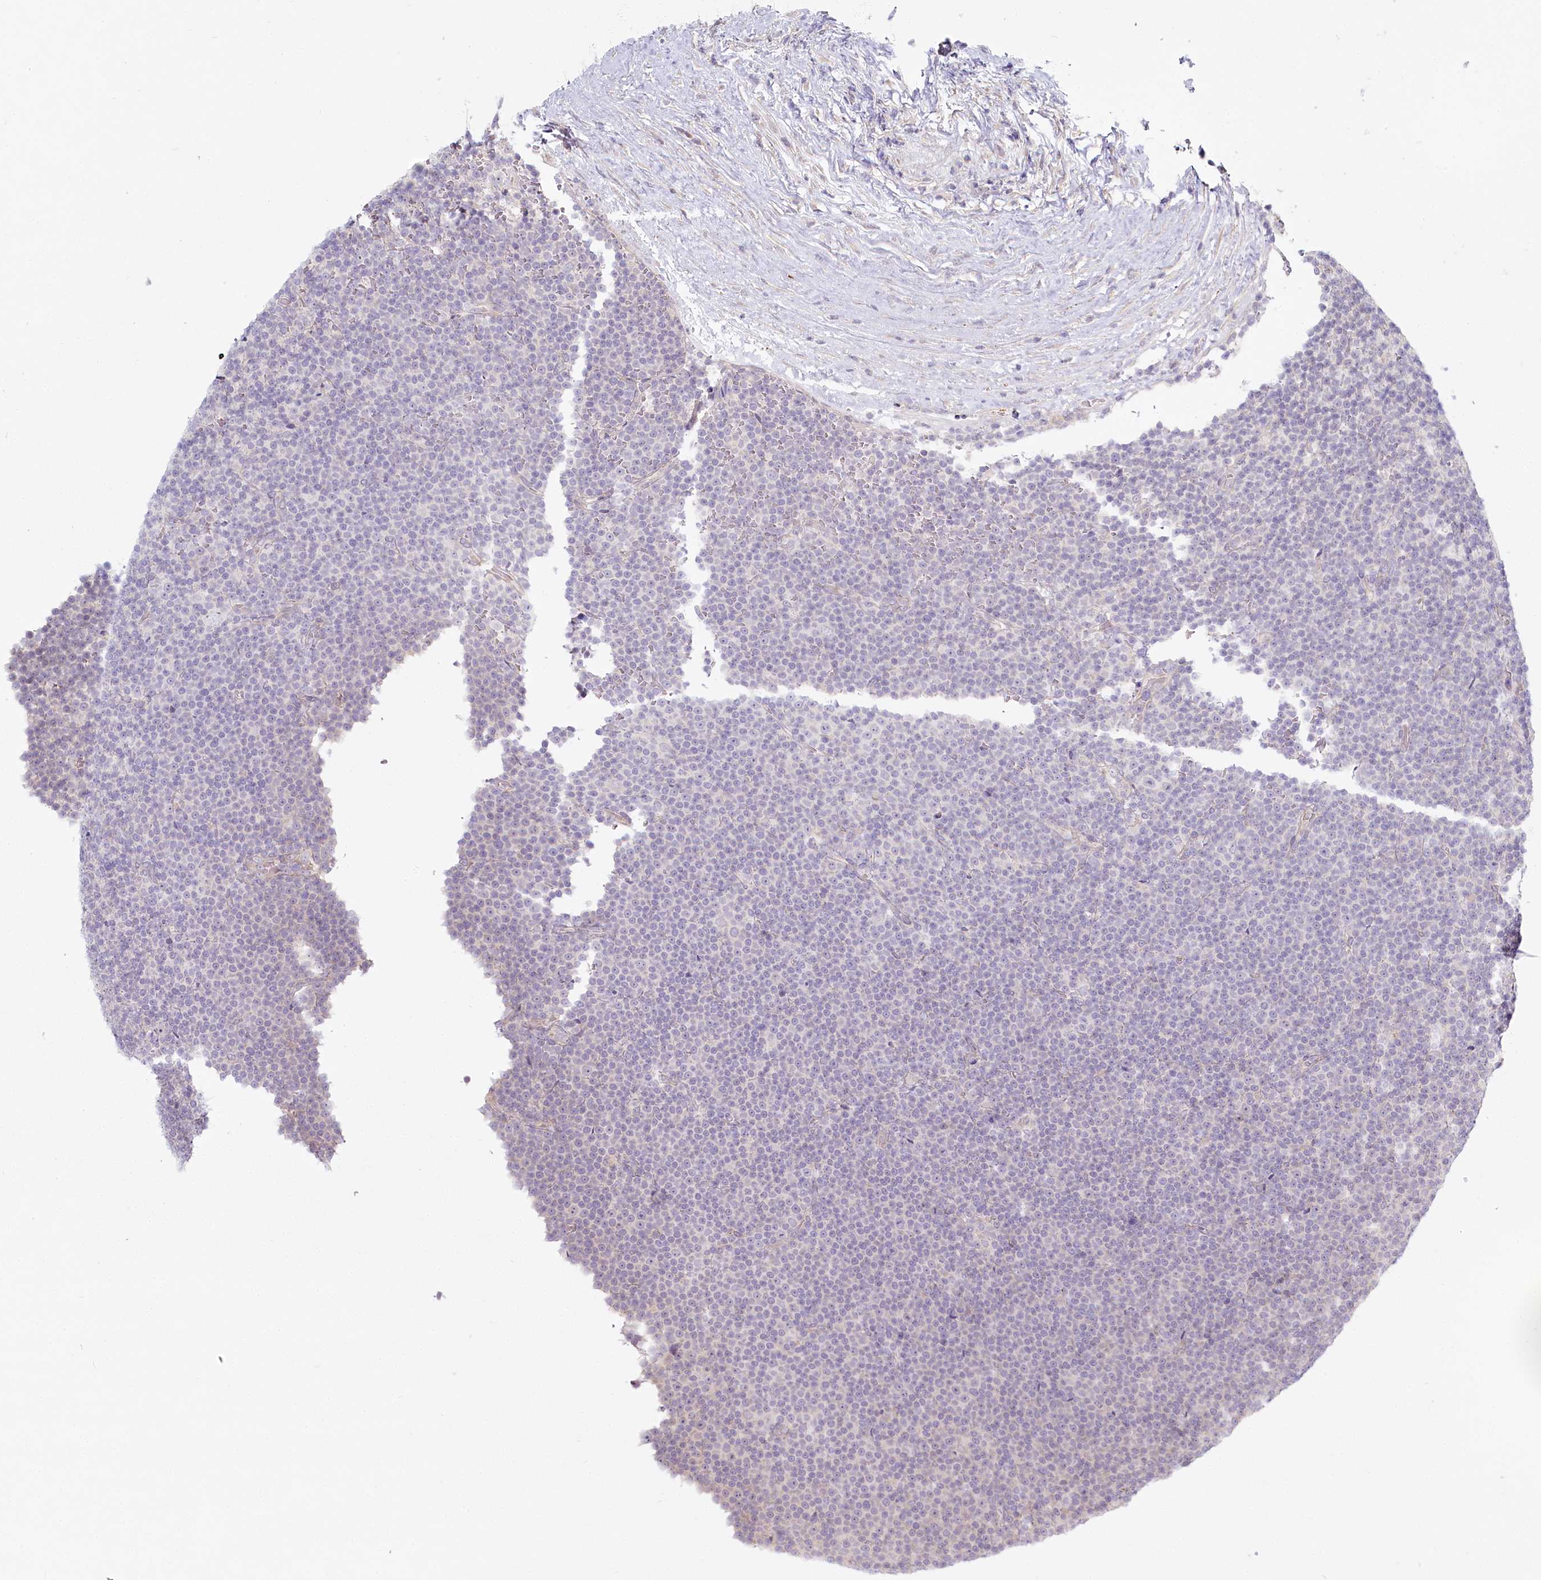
{"staining": {"intensity": "negative", "quantity": "none", "location": "none"}, "tissue": "lymphoma", "cell_type": "Tumor cells", "image_type": "cancer", "snomed": [{"axis": "morphology", "description": "Malignant lymphoma, non-Hodgkin's type, Low grade"}, {"axis": "topography", "description": "Lymph node"}], "caption": "Immunohistochemistry (IHC) photomicrograph of neoplastic tissue: human lymphoma stained with DAB (3,3'-diaminobenzidine) demonstrates no significant protein staining in tumor cells.", "gene": "SPINK13", "patient": {"sex": "female", "age": 67}}